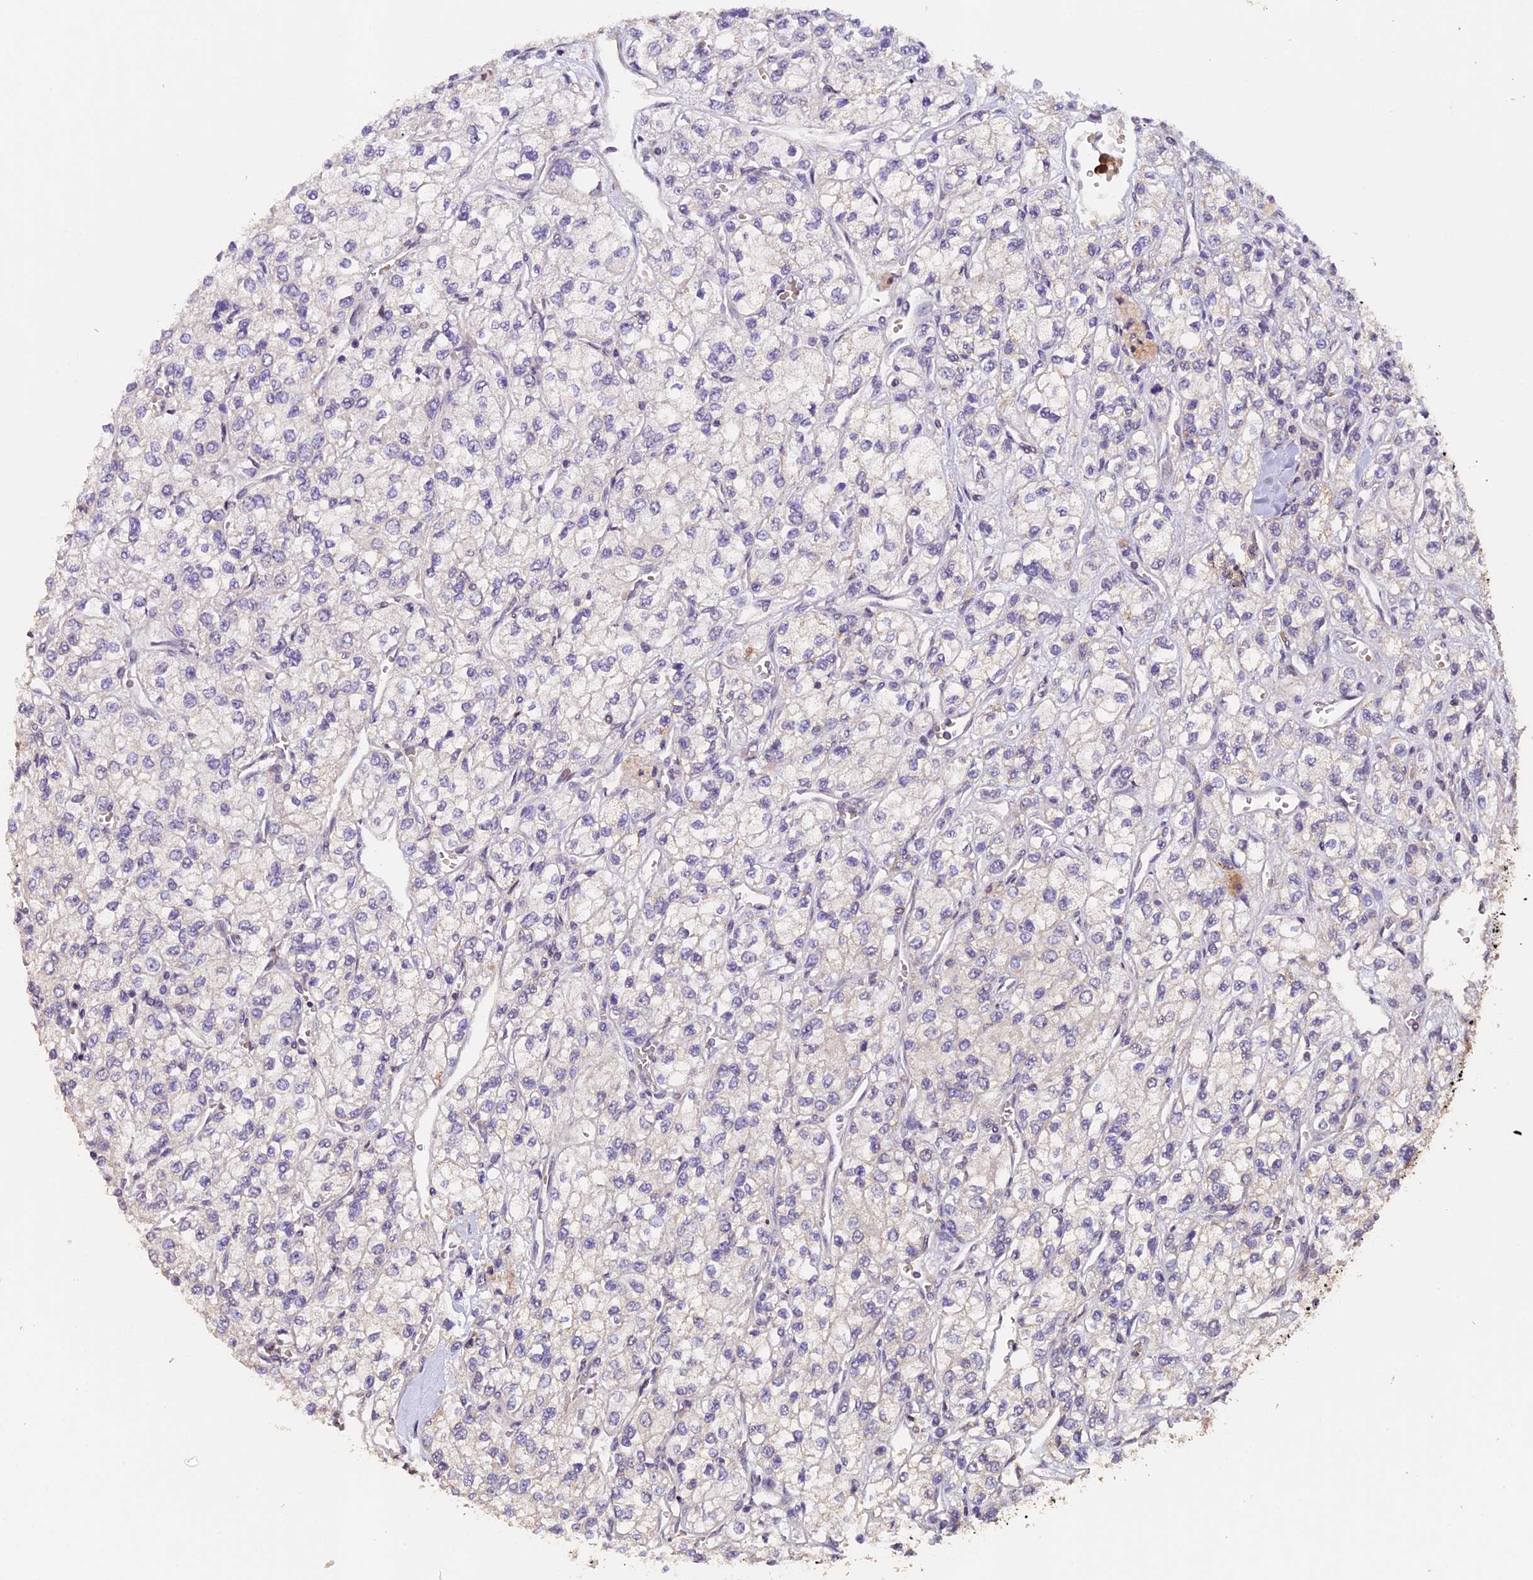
{"staining": {"intensity": "weak", "quantity": "<25%", "location": "cytoplasmic/membranous"}, "tissue": "renal cancer", "cell_type": "Tumor cells", "image_type": "cancer", "snomed": [{"axis": "morphology", "description": "Adenocarcinoma, NOS"}, {"axis": "topography", "description": "Kidney"}], "caption": "Immunohistochemical staining of renal adenocarcinoma shows no significant expression in tumor cells.", "gene": "GNB5", "patient": {"sex": "male", "age": 80}}